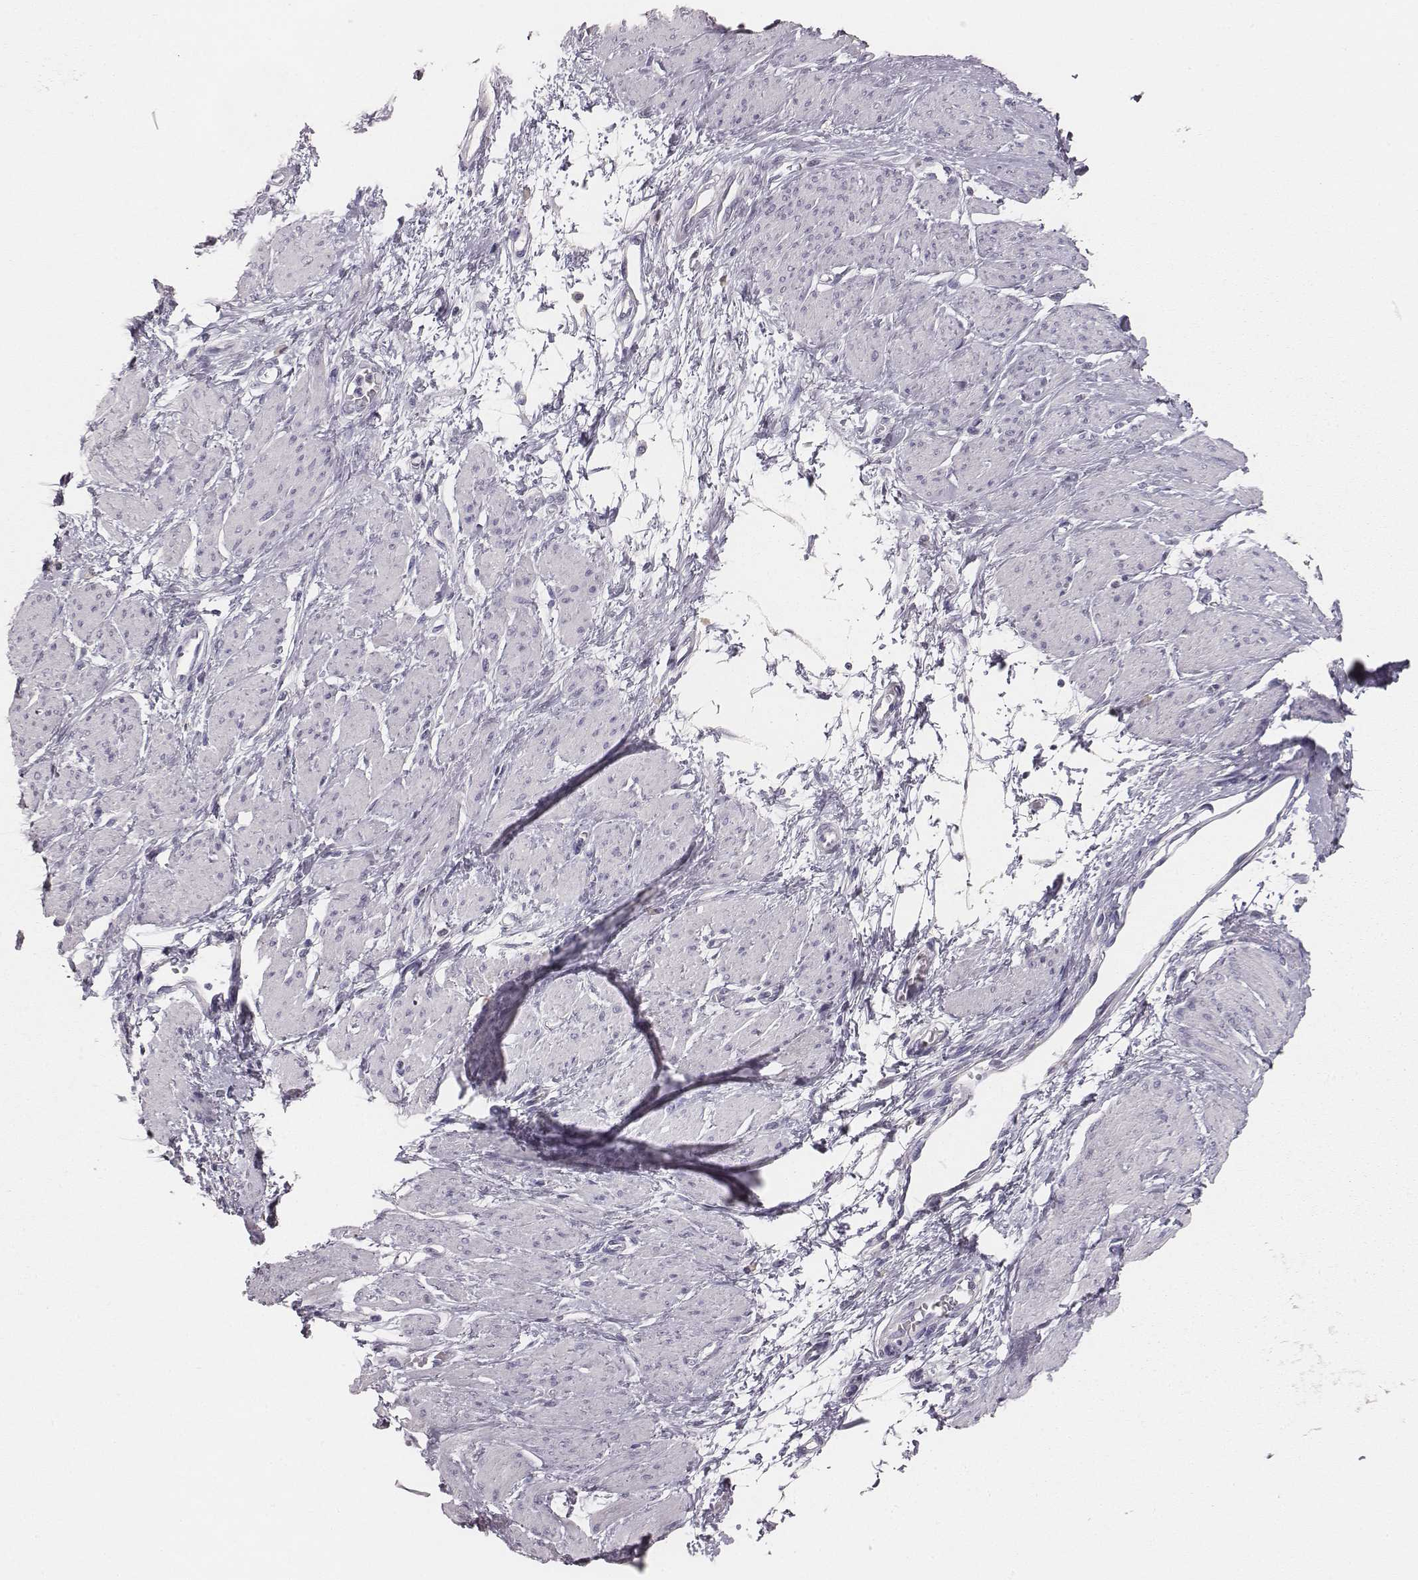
{"staining": {"intensity": "negative", "quantity": "none", "location": "none"}, "tissue": "smooth muscle", "cell_type": "Smooth muscle cells", "image_type": "normal", "snomed": [{"axis": "morphology", "description": "Normal tissue, NOS"}, {"axis": "topography", "description": "Smooth muscle"}, {"axis": "topography", "description": "Uterus"}], "caption": "High power microscopy image of an immunohistochemistry histopathology image of benign smooth muscle, revealing no significant staining in smooth muscle cells.", "gene": "MYH6", "patient": {"sex": "female", "age": 39}}